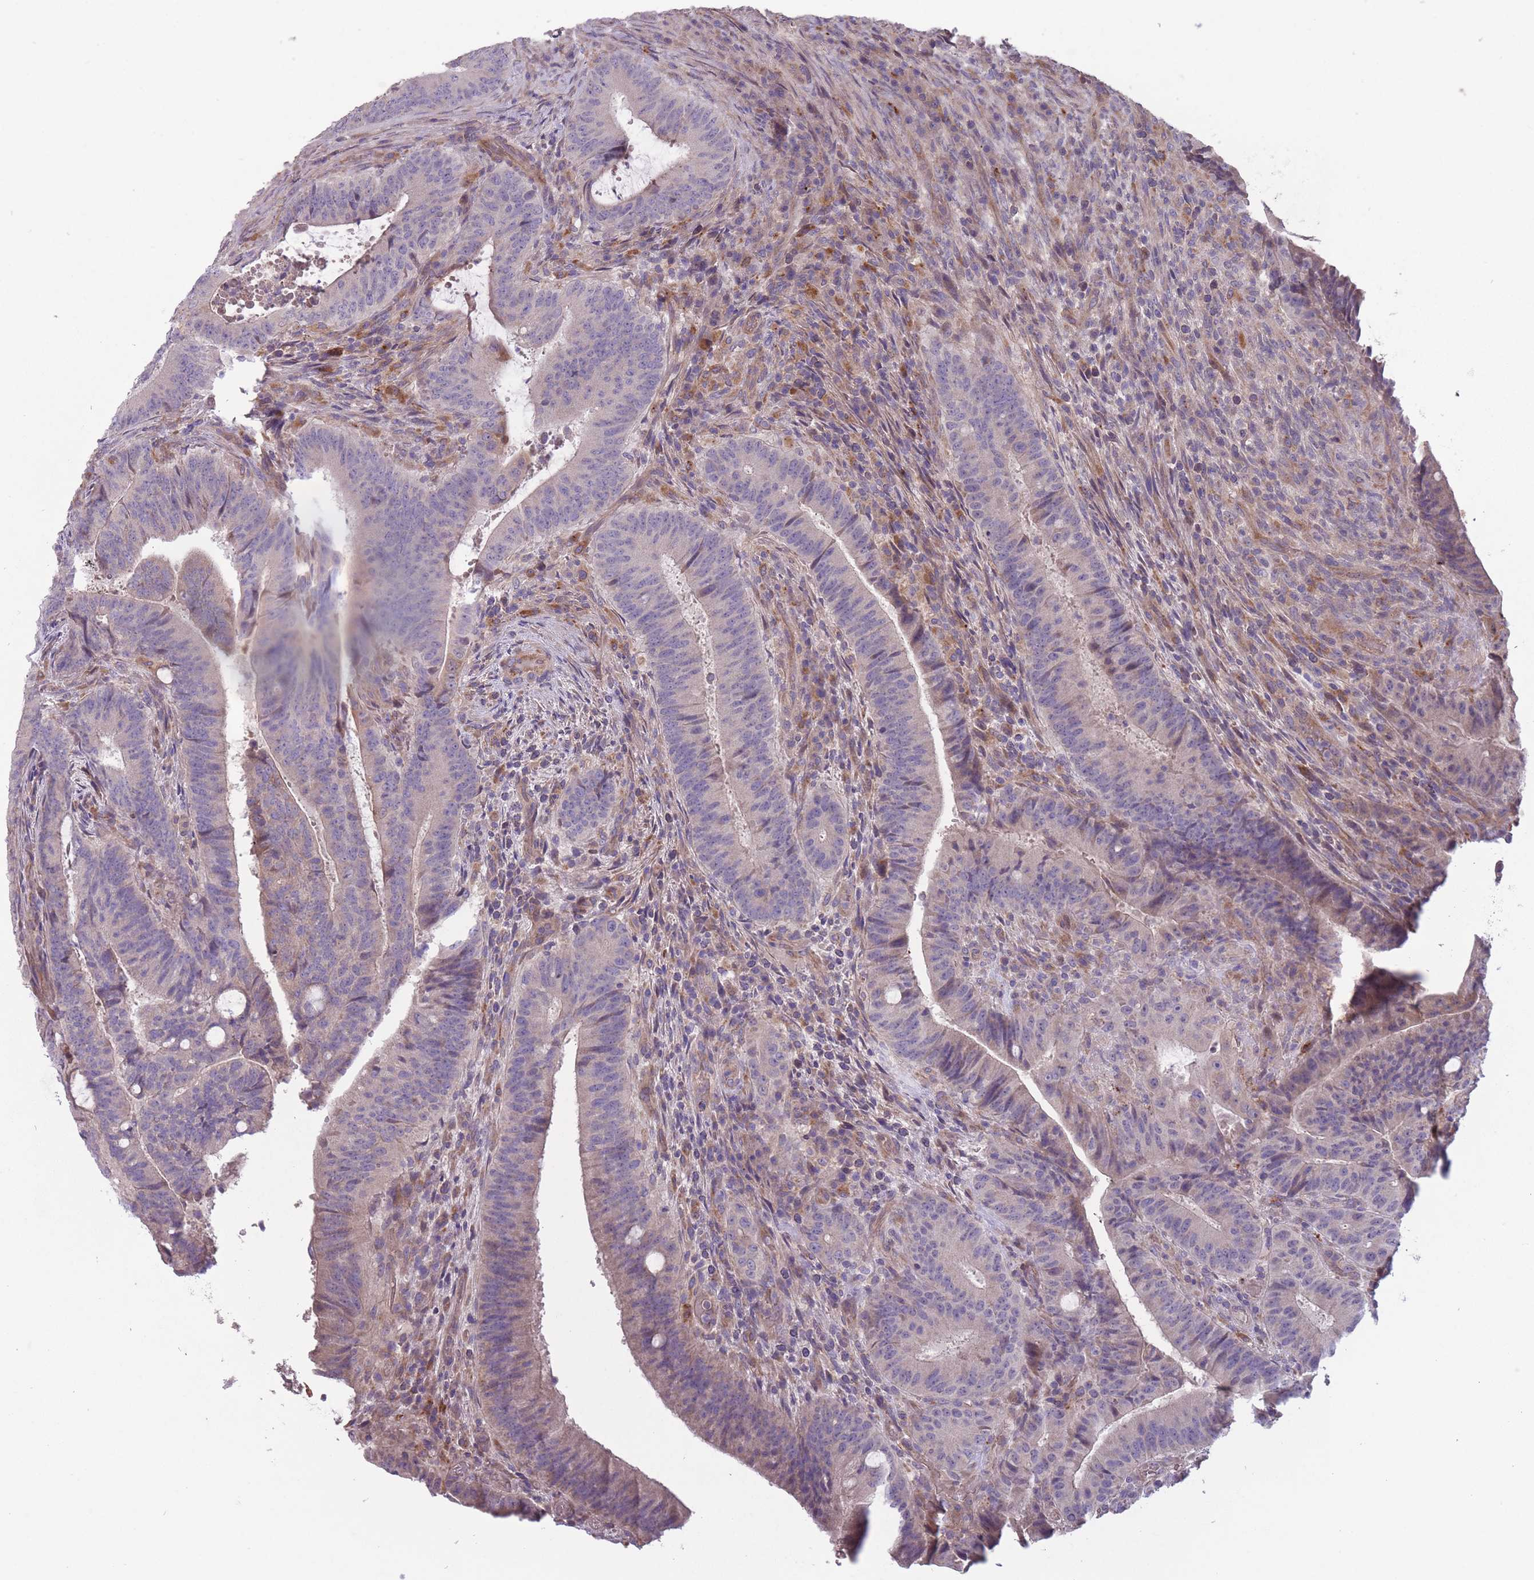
{"staining": {"intensity": "negative", "quantity": "none", "location": "none"}, "tissue": "colorectal cancer", "cell_type": "Tumor cells", "image_type": "cancer", "snomed": [{"axis": "morphology", "description": "Adenocarcinoma, NOS"}, {"axis": "topography", "description": "Colon"}], "caption": "The photomicrograph displays no significant expression in tumor cells of colorectal cancer.", "gene": "ITPKC", "patient": {"sex": "female", "age": 43}}